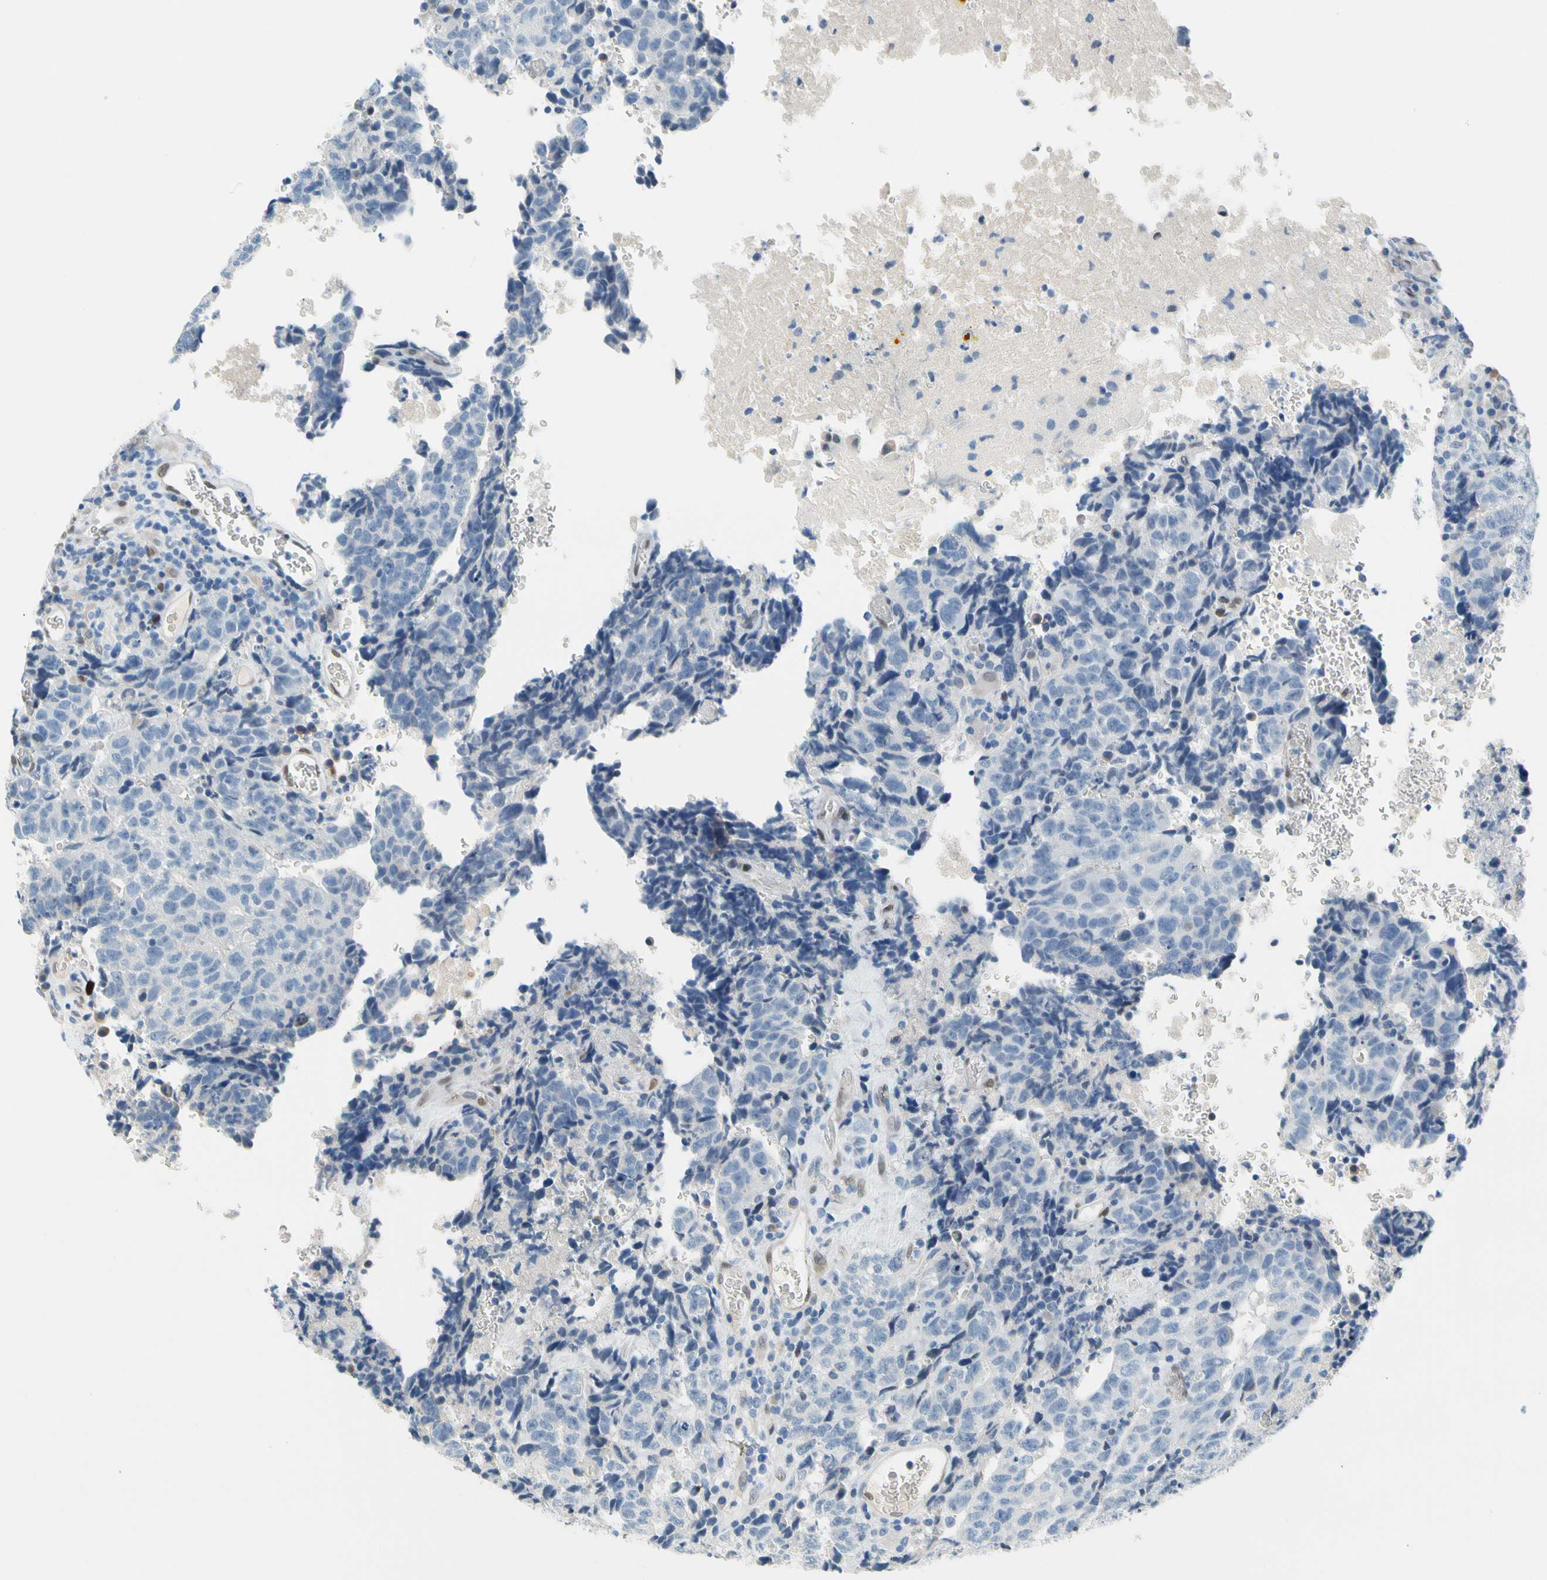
{"staining": {"intensity": "negative", "quantity": "none", "location": "none"}, "tissue": "testis cancer", "cell_type": "Tumor cells", "image_type": "cancer", "snomed": [{"axis": "morphology", "description": "Necrosis, NOS"}, {"axis": "morphology", "description": "Carcinoma, Embryonal, NOS"}, {"axis": "topography", "description": "Testis"}], "caption": "This is an immunohistochemistry image of human embryonal carcinoma (testis). There is no staining in tumor cells.", "gene": "NFIA", "patient": {"sex": "male", "age": 19}}